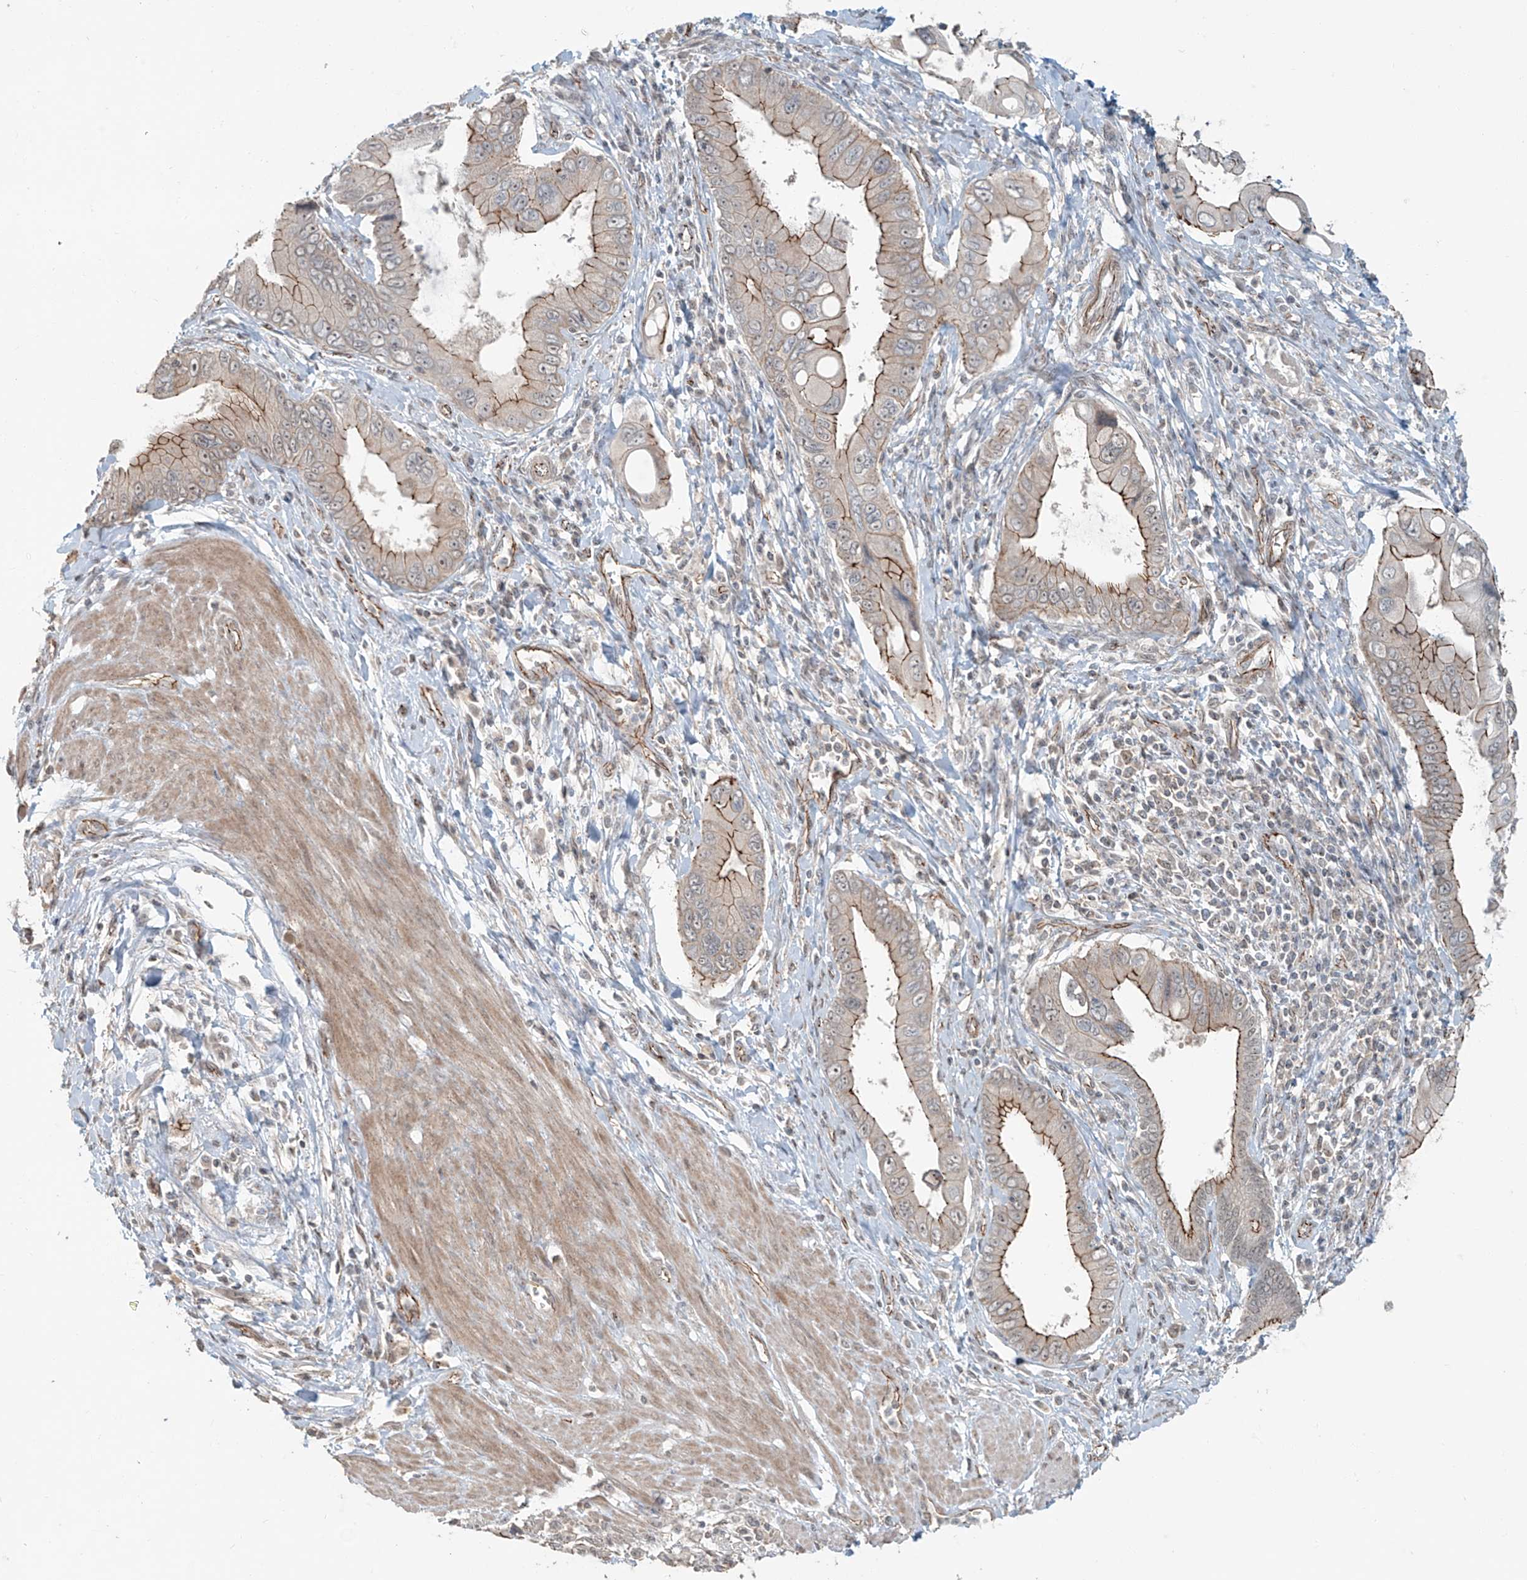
{"staining": {"intensity": "moderate", "quantity": ">75%", "location": "cytoplasmic/membranous"}, "tissue": "pancreatic cancer", "cell_type": "Tumor cells", "image_type": "cancer", "snomed": [{"axis": "morphology", "description": "Adenocarcinoma, NOS"}, {"axis": "topography", "description": "Pancreas"}], "caption": "Pancreatic cancer (adenocarcinoma) stained with a protein marker demonstrates moderate staining in tumor cells.", "gene": "ZNF16", "patient": {"sex": "male", "age": 78}}